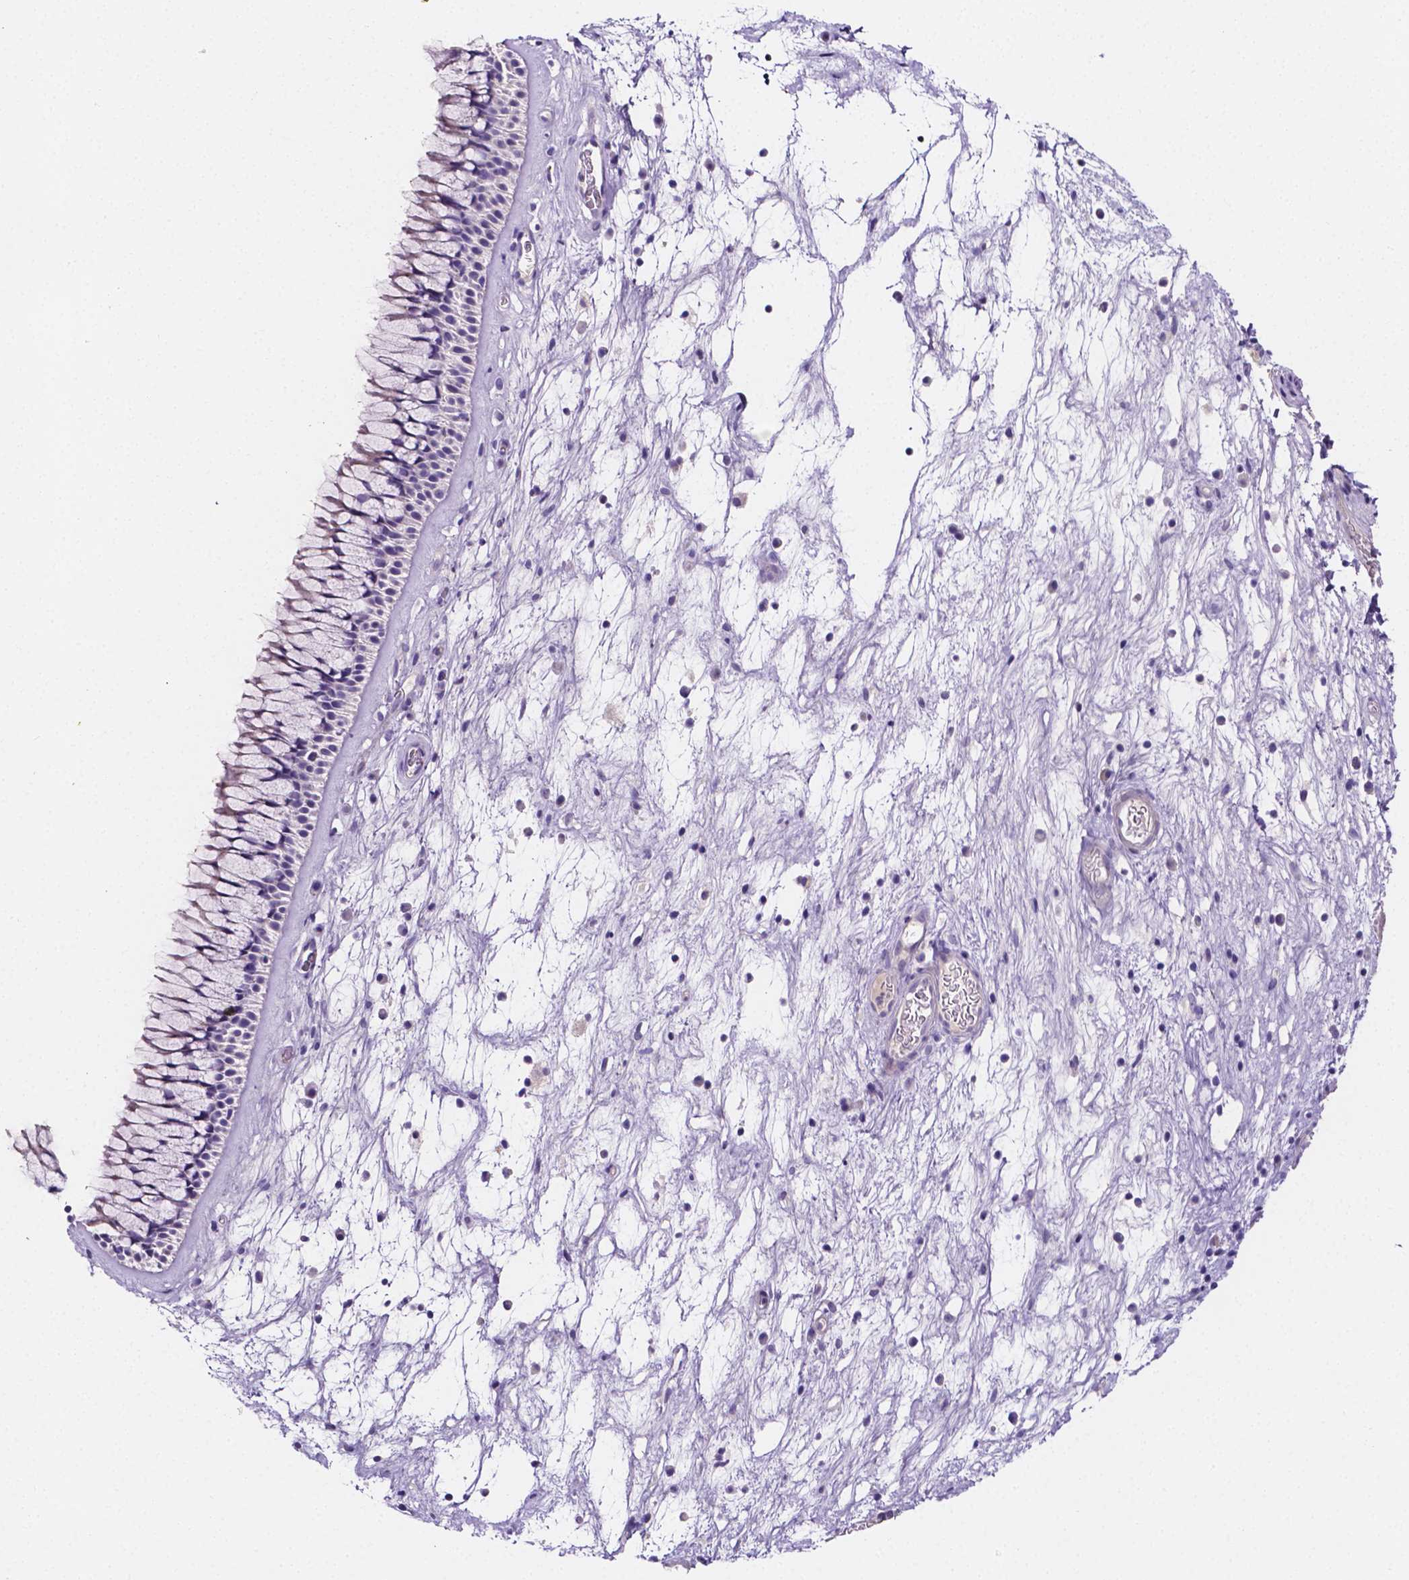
{"staining": {"intensity": "negative", "quantity": "none", "location": "none"}, "tissue": "nasopharynx", "cell_type": "Respiratory epithelial cells", "image_type": "normal", "snomed": [{"axis": "morphology", "description": "Normal tissue, NOS"}, {"axis": "topography", "description": "Nasopharynx"}], "caption": "Image shows no significant protein expression in respiratory epithelial cells of unremarkable nasopharynx.", "gene": "NRGN", "patient": {"sex": "male", "age": 74}}